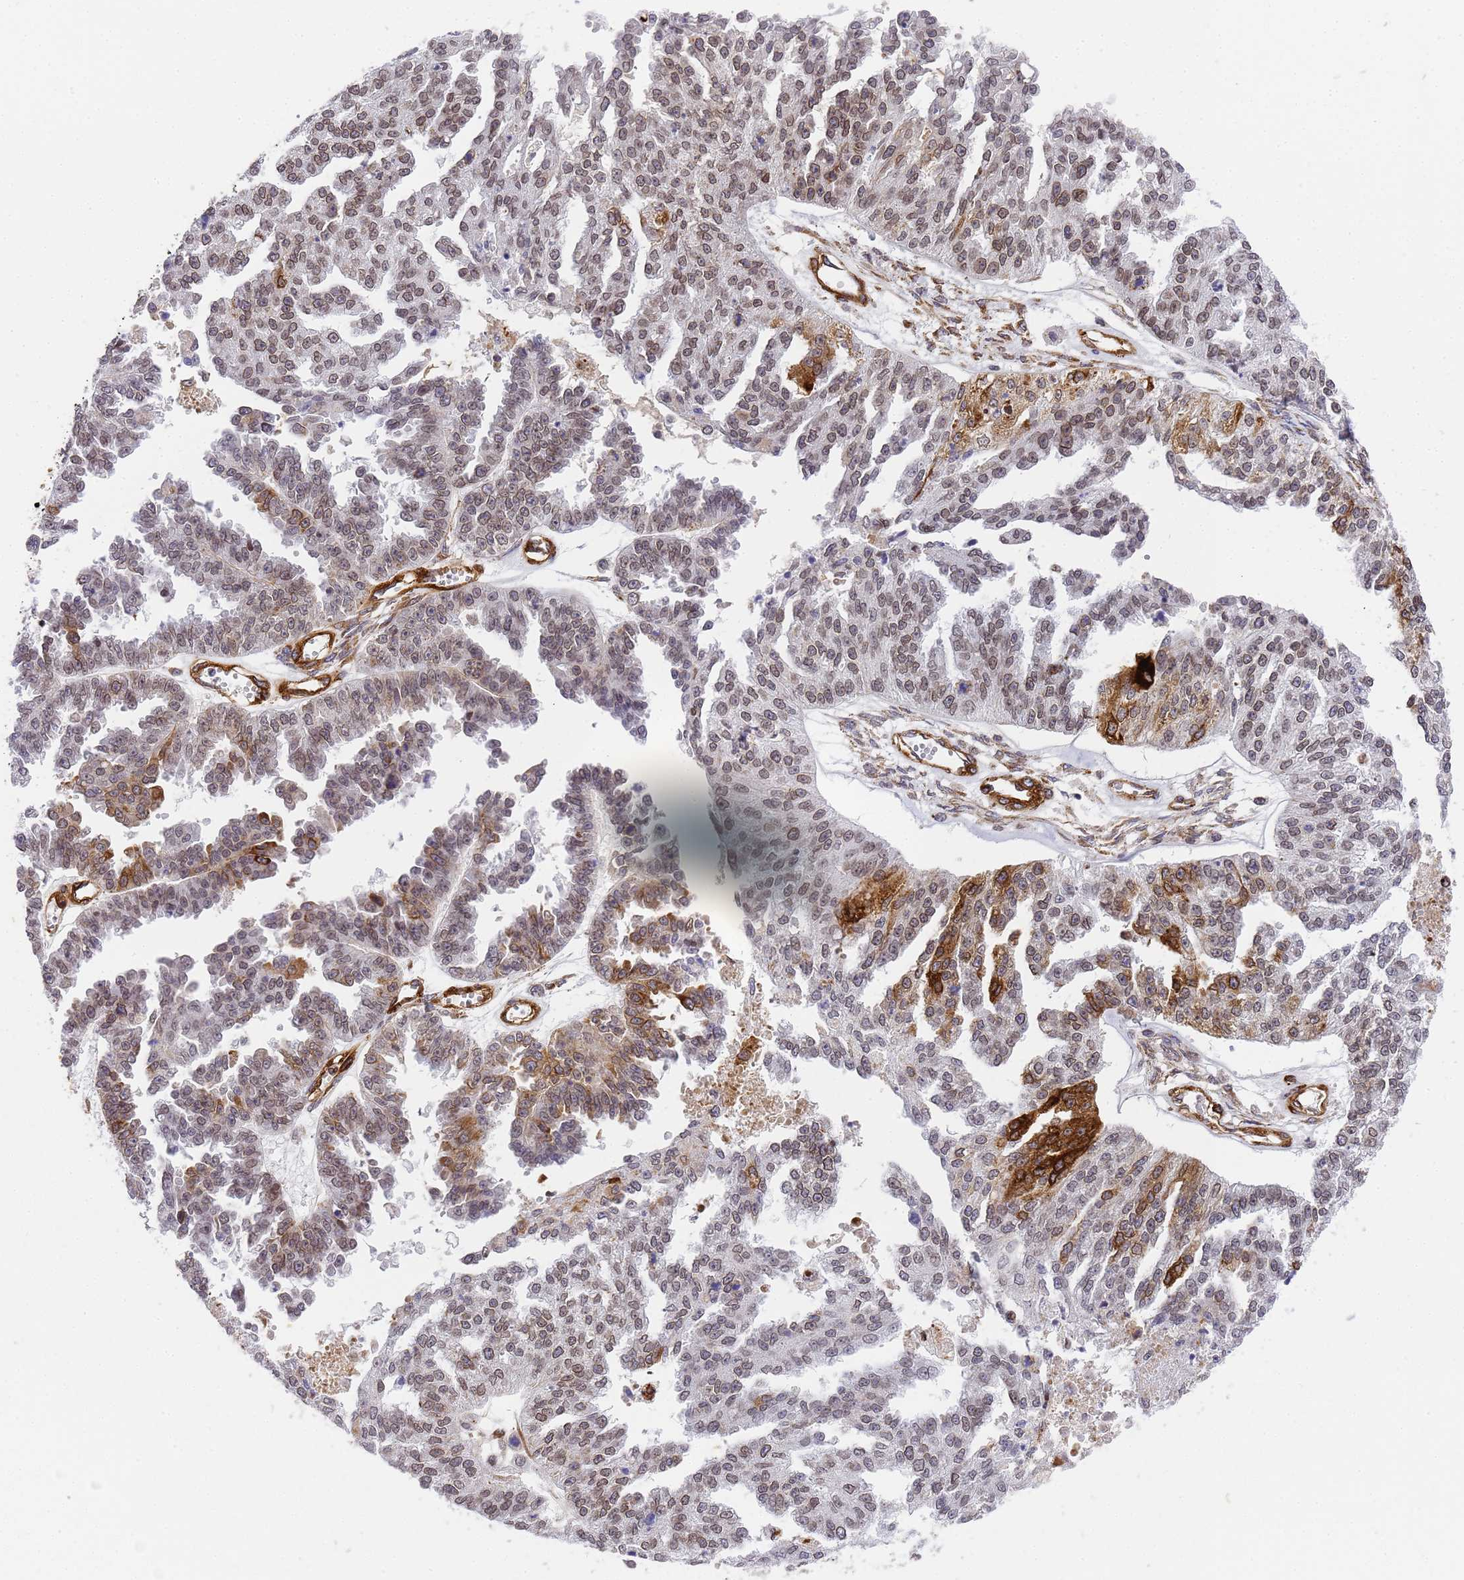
{"staining": {"intensity": "strong", "quantity": "<25%", "location": "cytoplasmic/membranous"}, "tissue": "ovarian cancer", "cell_type": "Tumor cells", "image_type": "cancer", "snomed": [{"axis": "morphology", "description": "Cystadenocarcinoma, serous, NOS"}, {"axis": "topography", "description": "Ovary"}], "caption": "A medium amount of strong cytoplasmic/membranous expression is appreciated in about <25% of tumor cells in ovarian serous cystadenocarcinoma tissue.", "gene": "IGFBP7", "patient": {"sex": "female", "age": 58}}